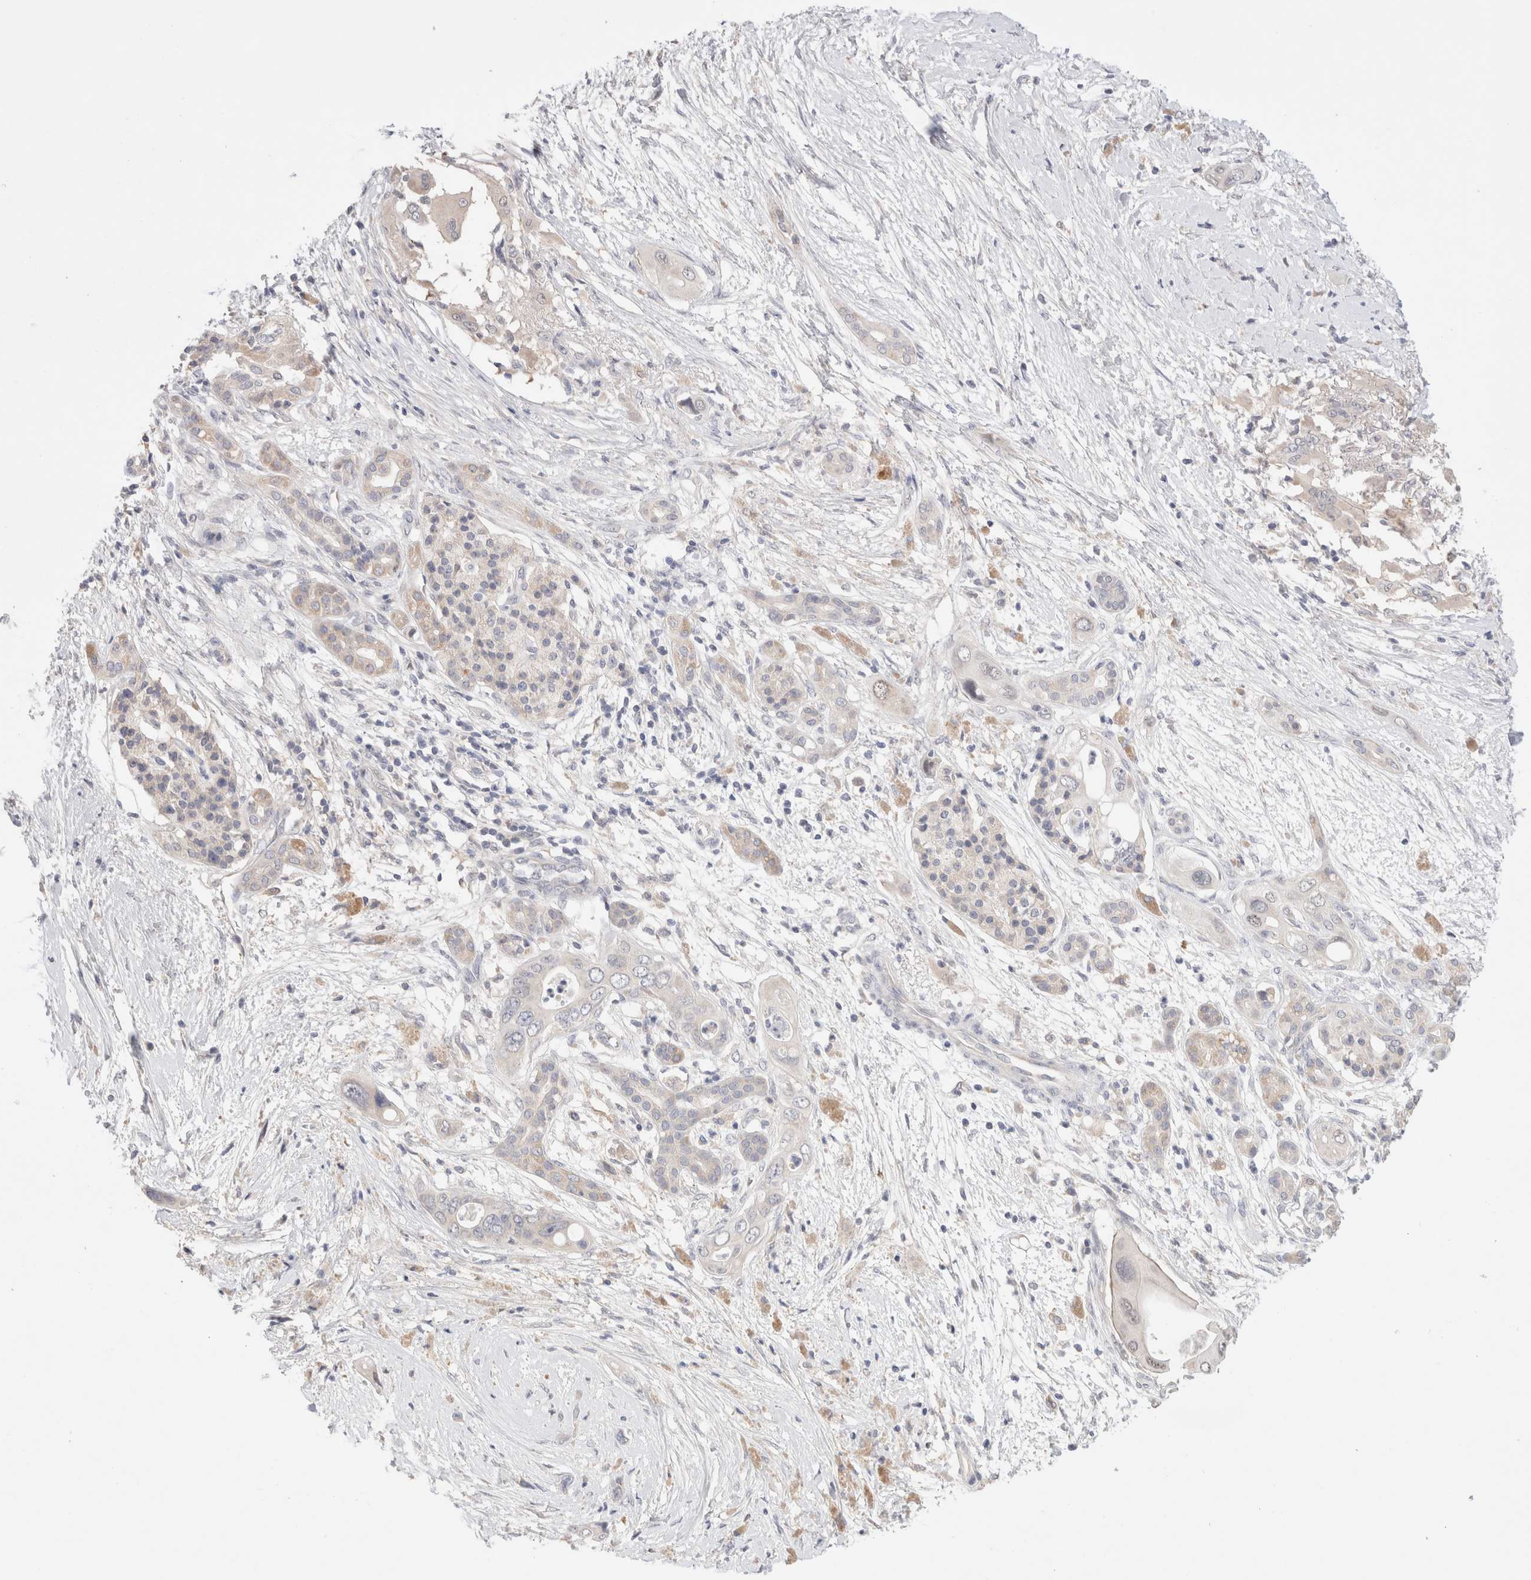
{"staining": {"intensity": "weak", "quantity": "<25%", "location": "cytoplasmic/membranous"}, "tissue": "pancreatic cancer", "cell_type": "Tumor cells", "image_type": "cancer", "snomed": [{"axis": "morphology", "description": "Adenocarcinoma, NOS"}, {"axis": "topography", "description": "Pancreas"}], "caption": "Immunohistochemistry micrograph of neoplastic tissue: adenocarcinoma (pancreatic) stained with DAB (3,3'-diaminobenzidine) exhibits no significant protein expression in tumor cells.", "gene": "SPATA20", "patient": {"sex": "male", "age": 66}}